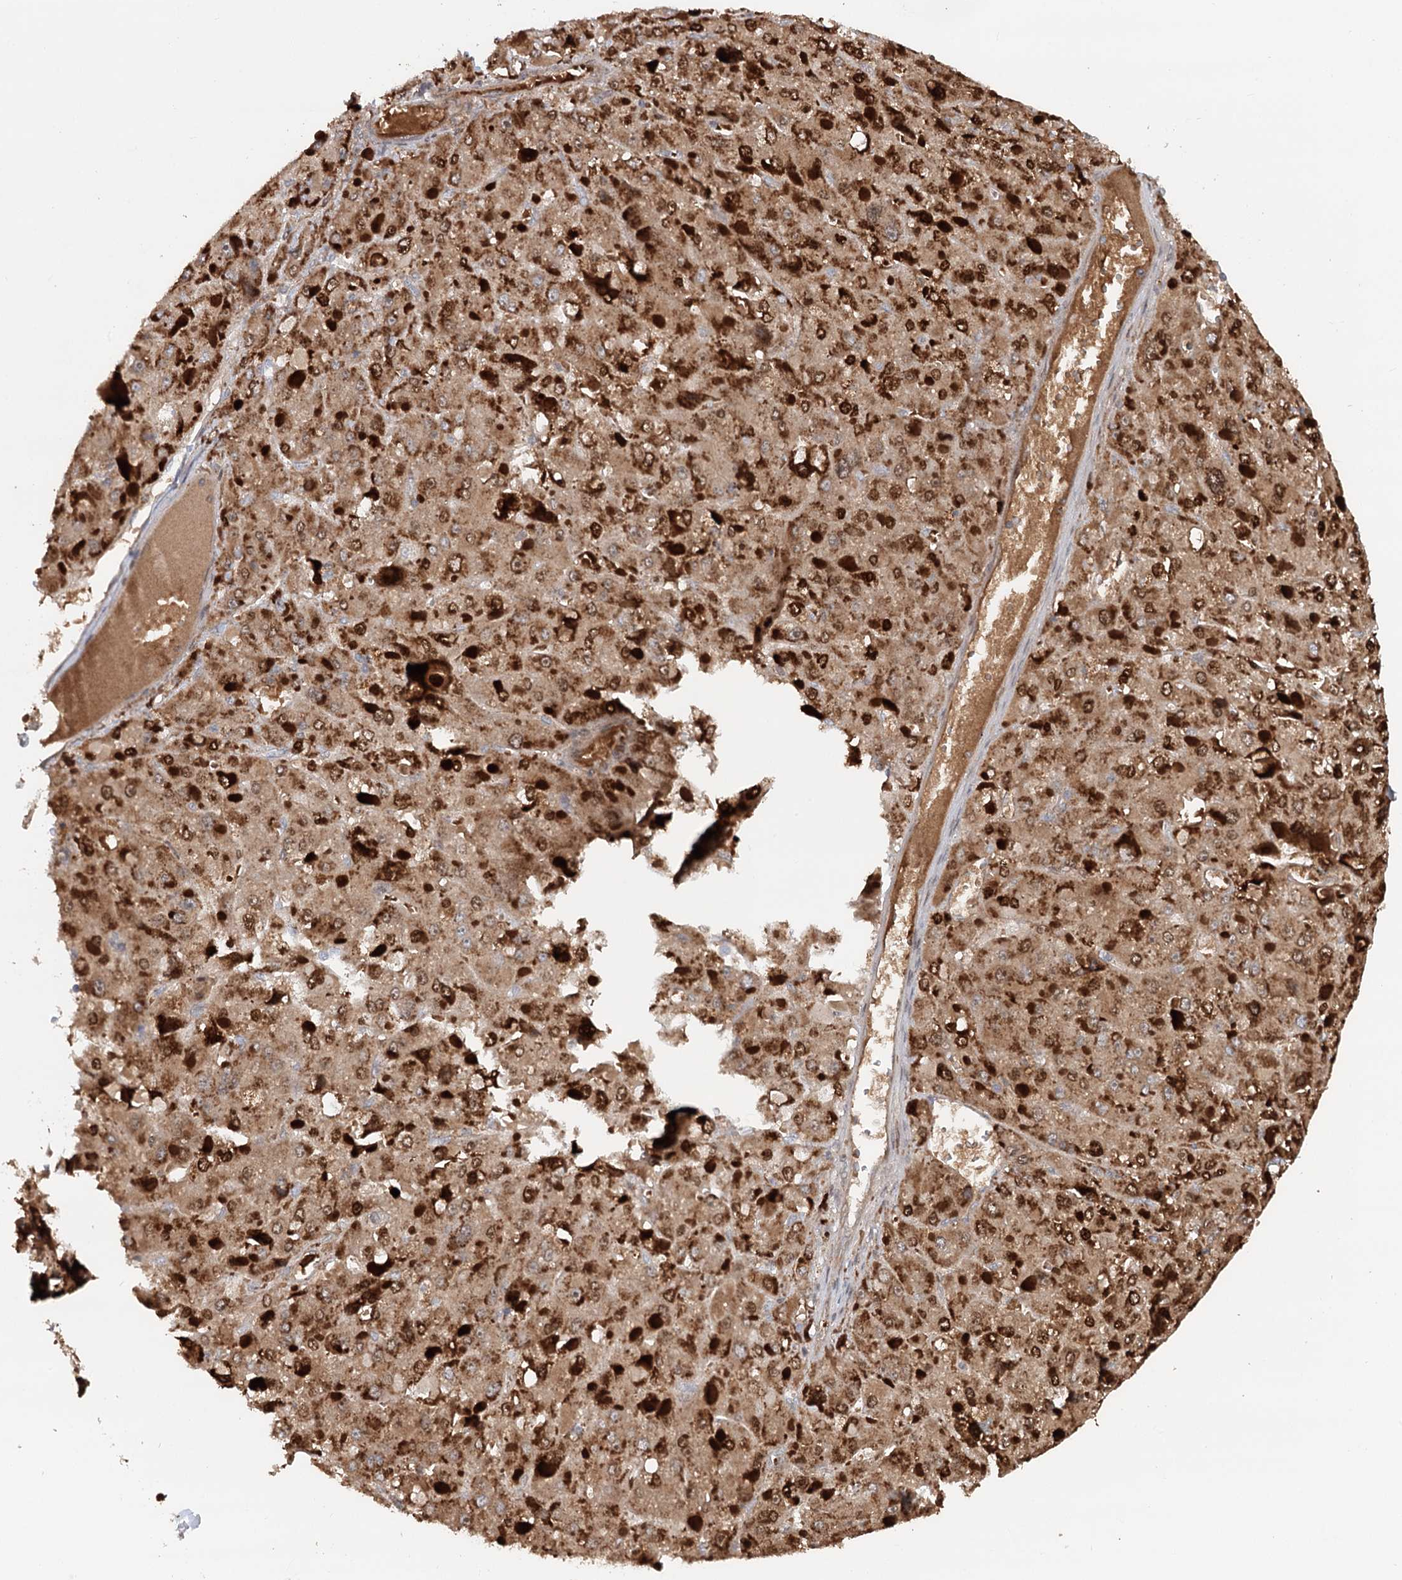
{"staining": {"intensity": "strong", "quantity": ">75%", "location": "cytoplasmic/membranous,nuclear"}, "tissue": "liver cancer", "cell_type": "Tumor cells", "image_type": "cancer", "snomed": [{"axis": "morphology", "description": "Carcinoma, Hepatocellular, NOS"}, {"axis": "topography", "description": "Liver"}], "caption": "Tumor cells reveal strong cytoplasmic/membranous and nuclear expression in about >75% of cells in liver cancer (hepatocellular carcinoma). (DAB (3,3'-diaminobenzidine) = brown stain, brightfield microscopy at high magnification).", "gene": "RNF111", "patient": {"sex": "female", "age": 73}}